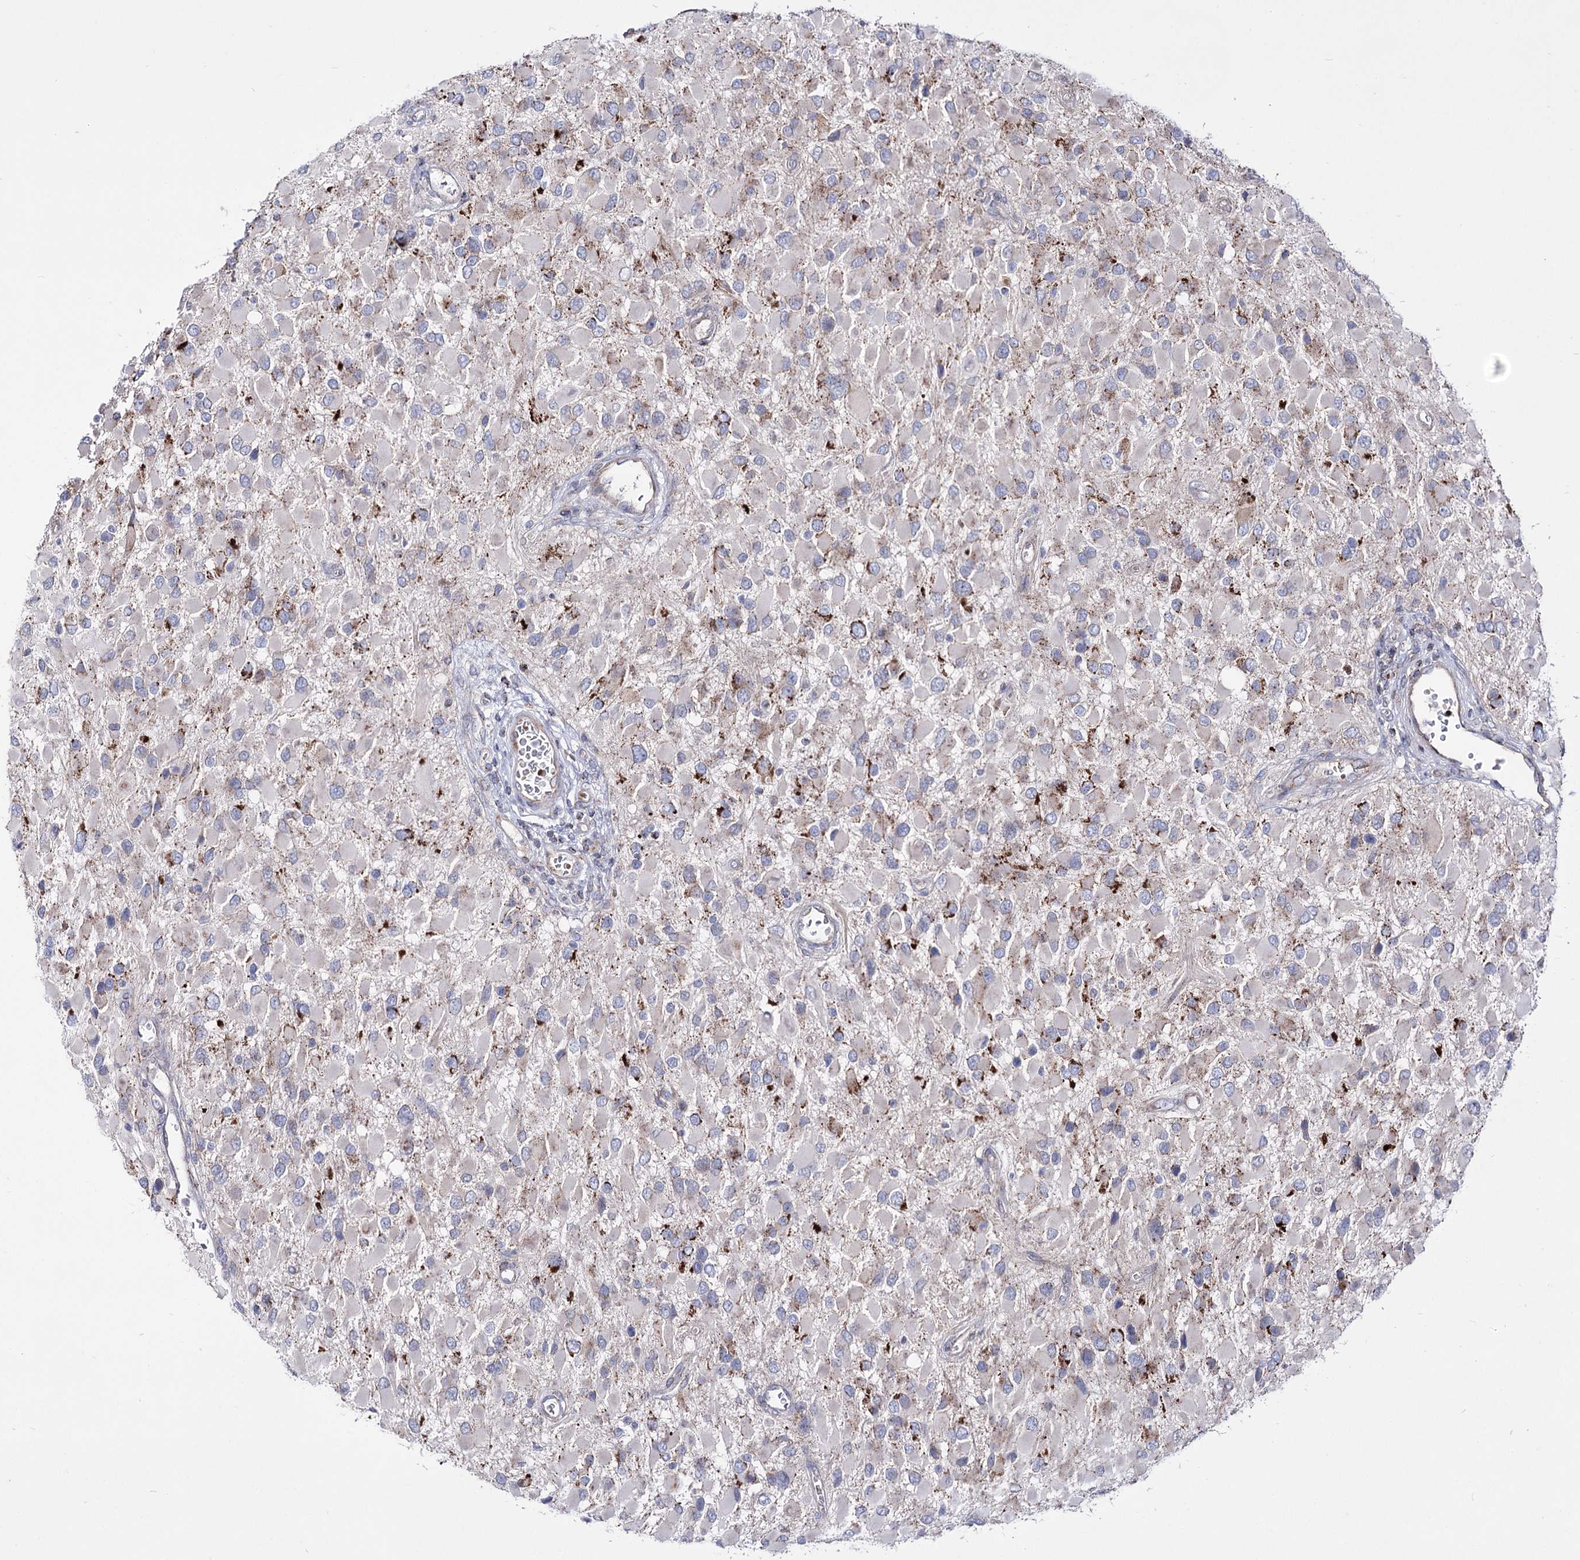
{"staining": {"intensity": "strong", "quantity": "<25%", "location": "cytoplasmic/membranous"}, "tissue": "glioma", "cell_type": "Tumor cells", "image_type": "cancer", "snomed": [{"axis": "morphology", "description": "Glioma, malignant, High grade"}, {"axis": "topography", "description": "Brain"}], "caption": "Immunohistochemistry (IHC) histopathology image of malignant glioma (high-grade) stained for a protein (brown), which demonstrates medium levels of strong cytoplasmic/membranous expression in approximately <25% of tumor cells.", "gene": "OSBPL5", "patient": {"sex": "male", "age": 53}}